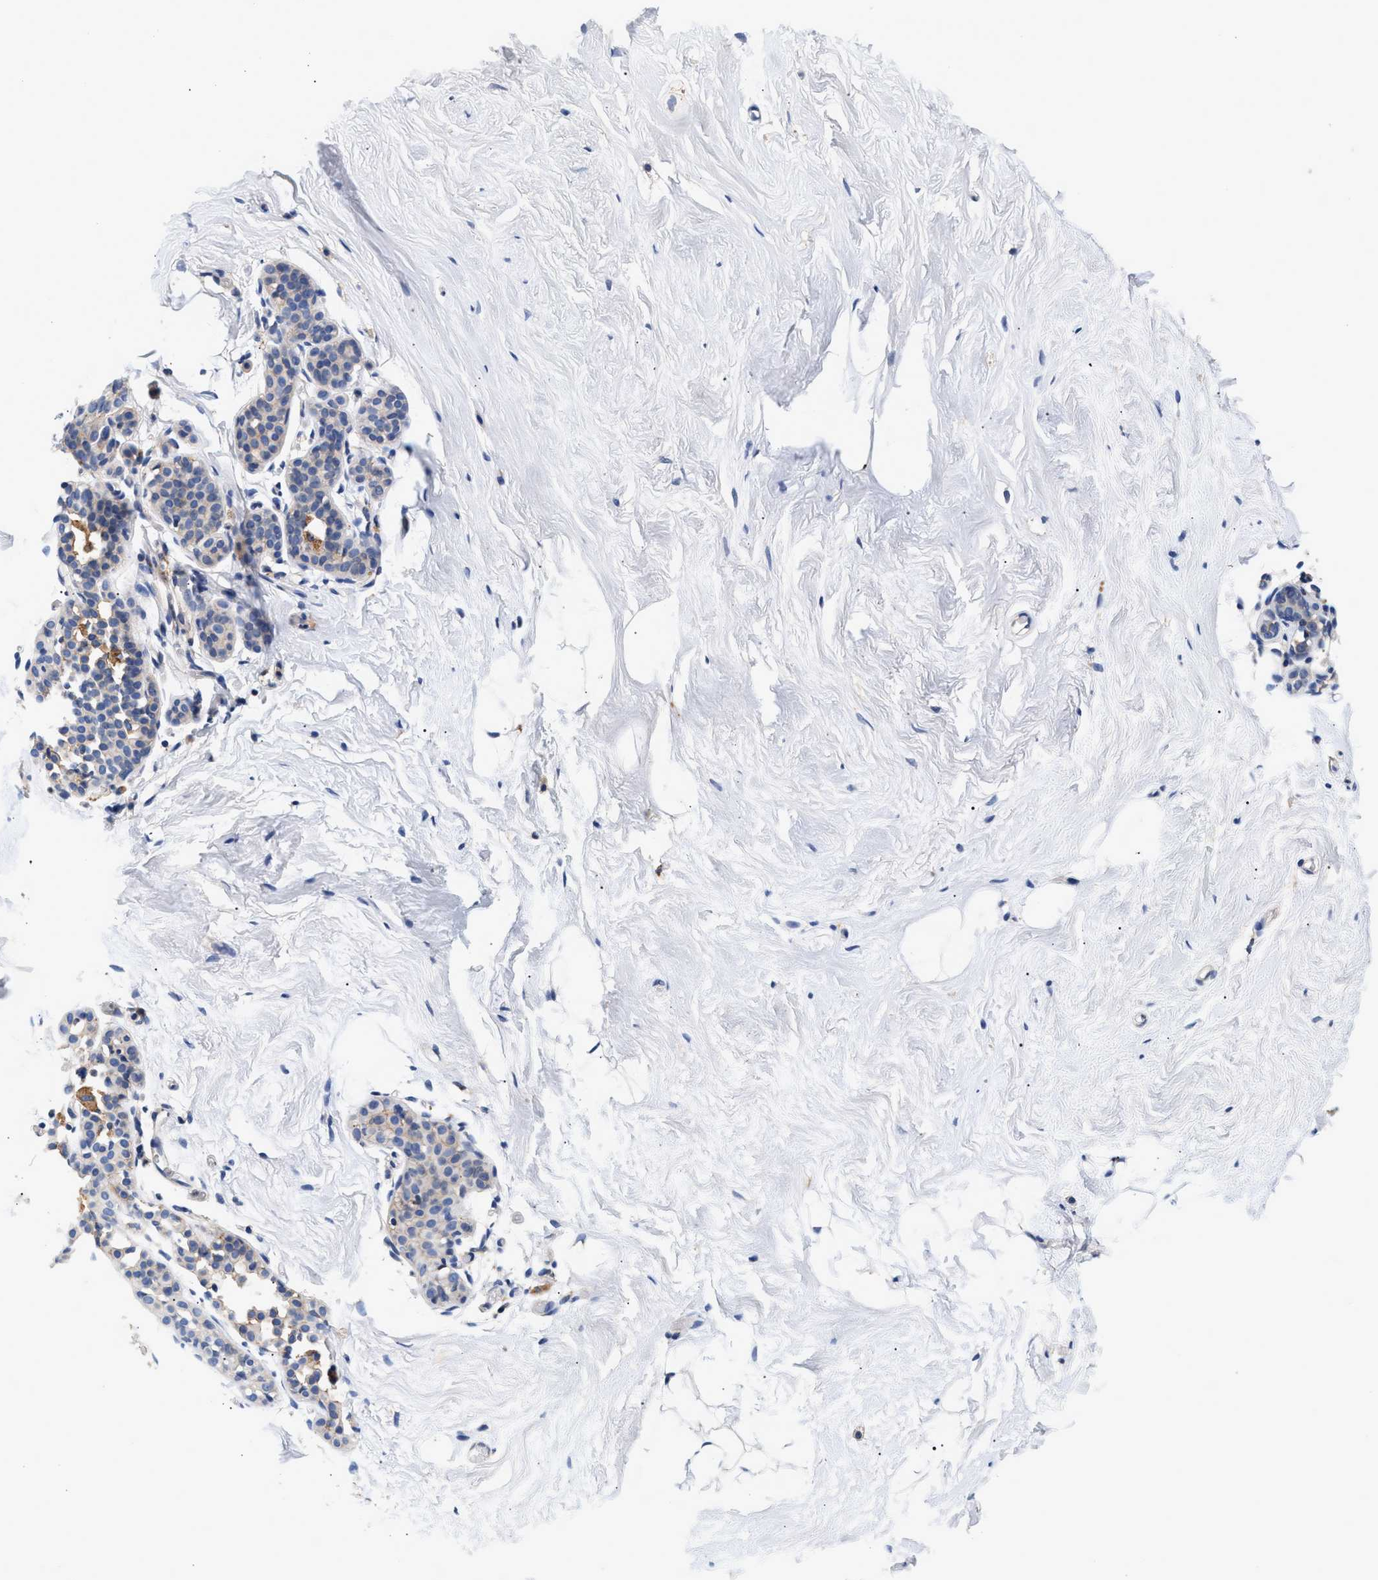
{"staining": {"intensity": "negative", "quantity": "none", "location": "none"}, "tissue": "breast", "cell_type": "Adipocytes", "image_type": "normal", "snomed": [{"axis": "morphology", "description": "Normal tissue, NOS"}, {"axis": "topography", "description": "Breast"}], "caption": "An immunohistochemistry (IHC) micrograph of normal breast is shown. There is no staining in adipocytes of breast.", "gene": "GNAI3", "patient": {"sex": "female", "age": 75}}